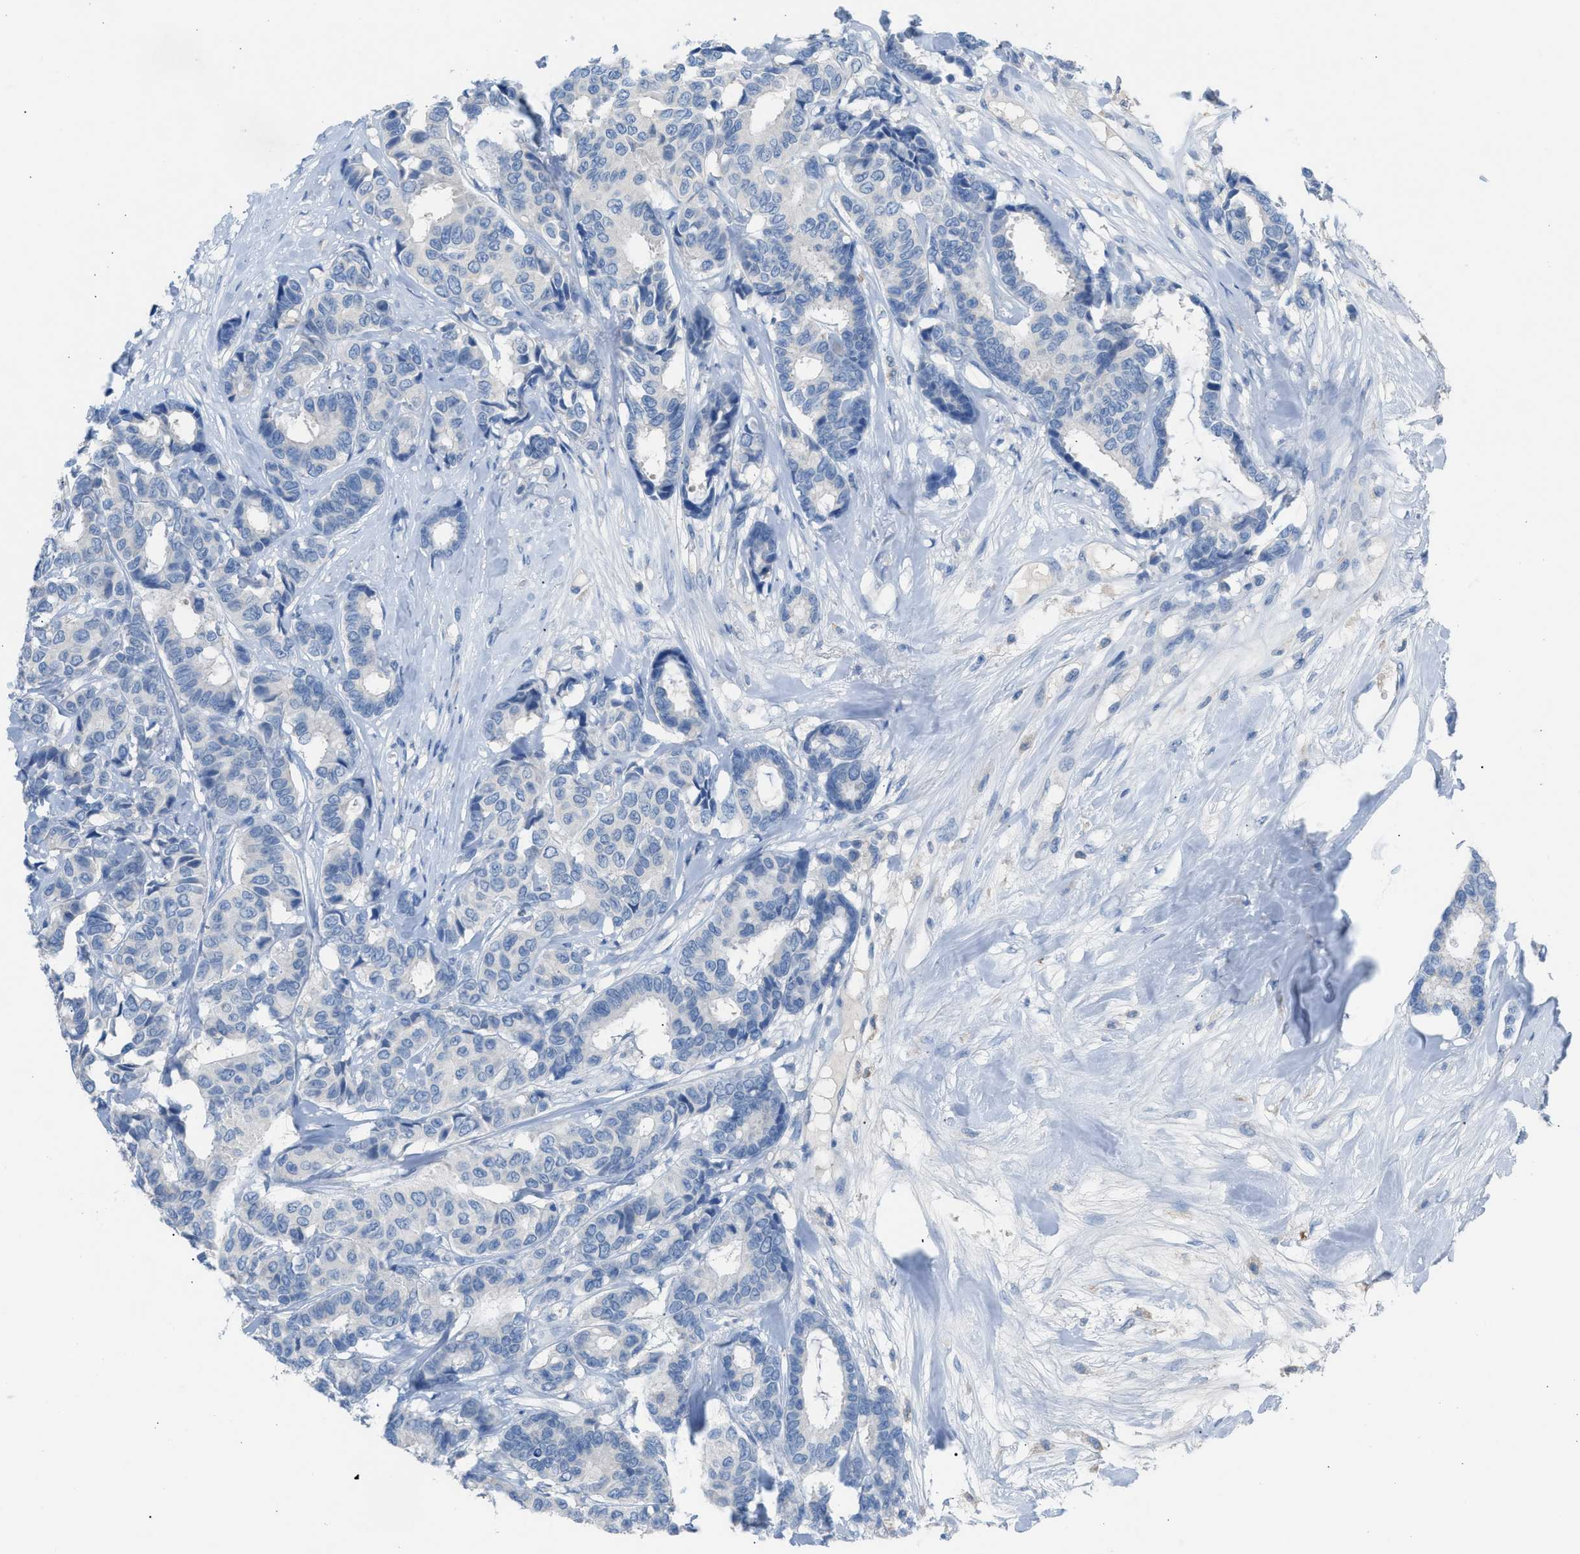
{"staining": {"intensity": "negative", "quantity": "none", "location": "none"}, "tissue": "breast cancer", "cell_type": "Tumor cells", "image_type": "cancer", "snomed": [{"axis": "morphology", "description": "Duct carcinoma"}, {"axis": "topography", "description": "Breast"}], "caption": "Human breast cancer stained for a protein using immunohistochemistry (IHC) shows no positivity in tumor cells.", "gene": "CLEC10A", "patient": {"sex": "female", "age": 87}}